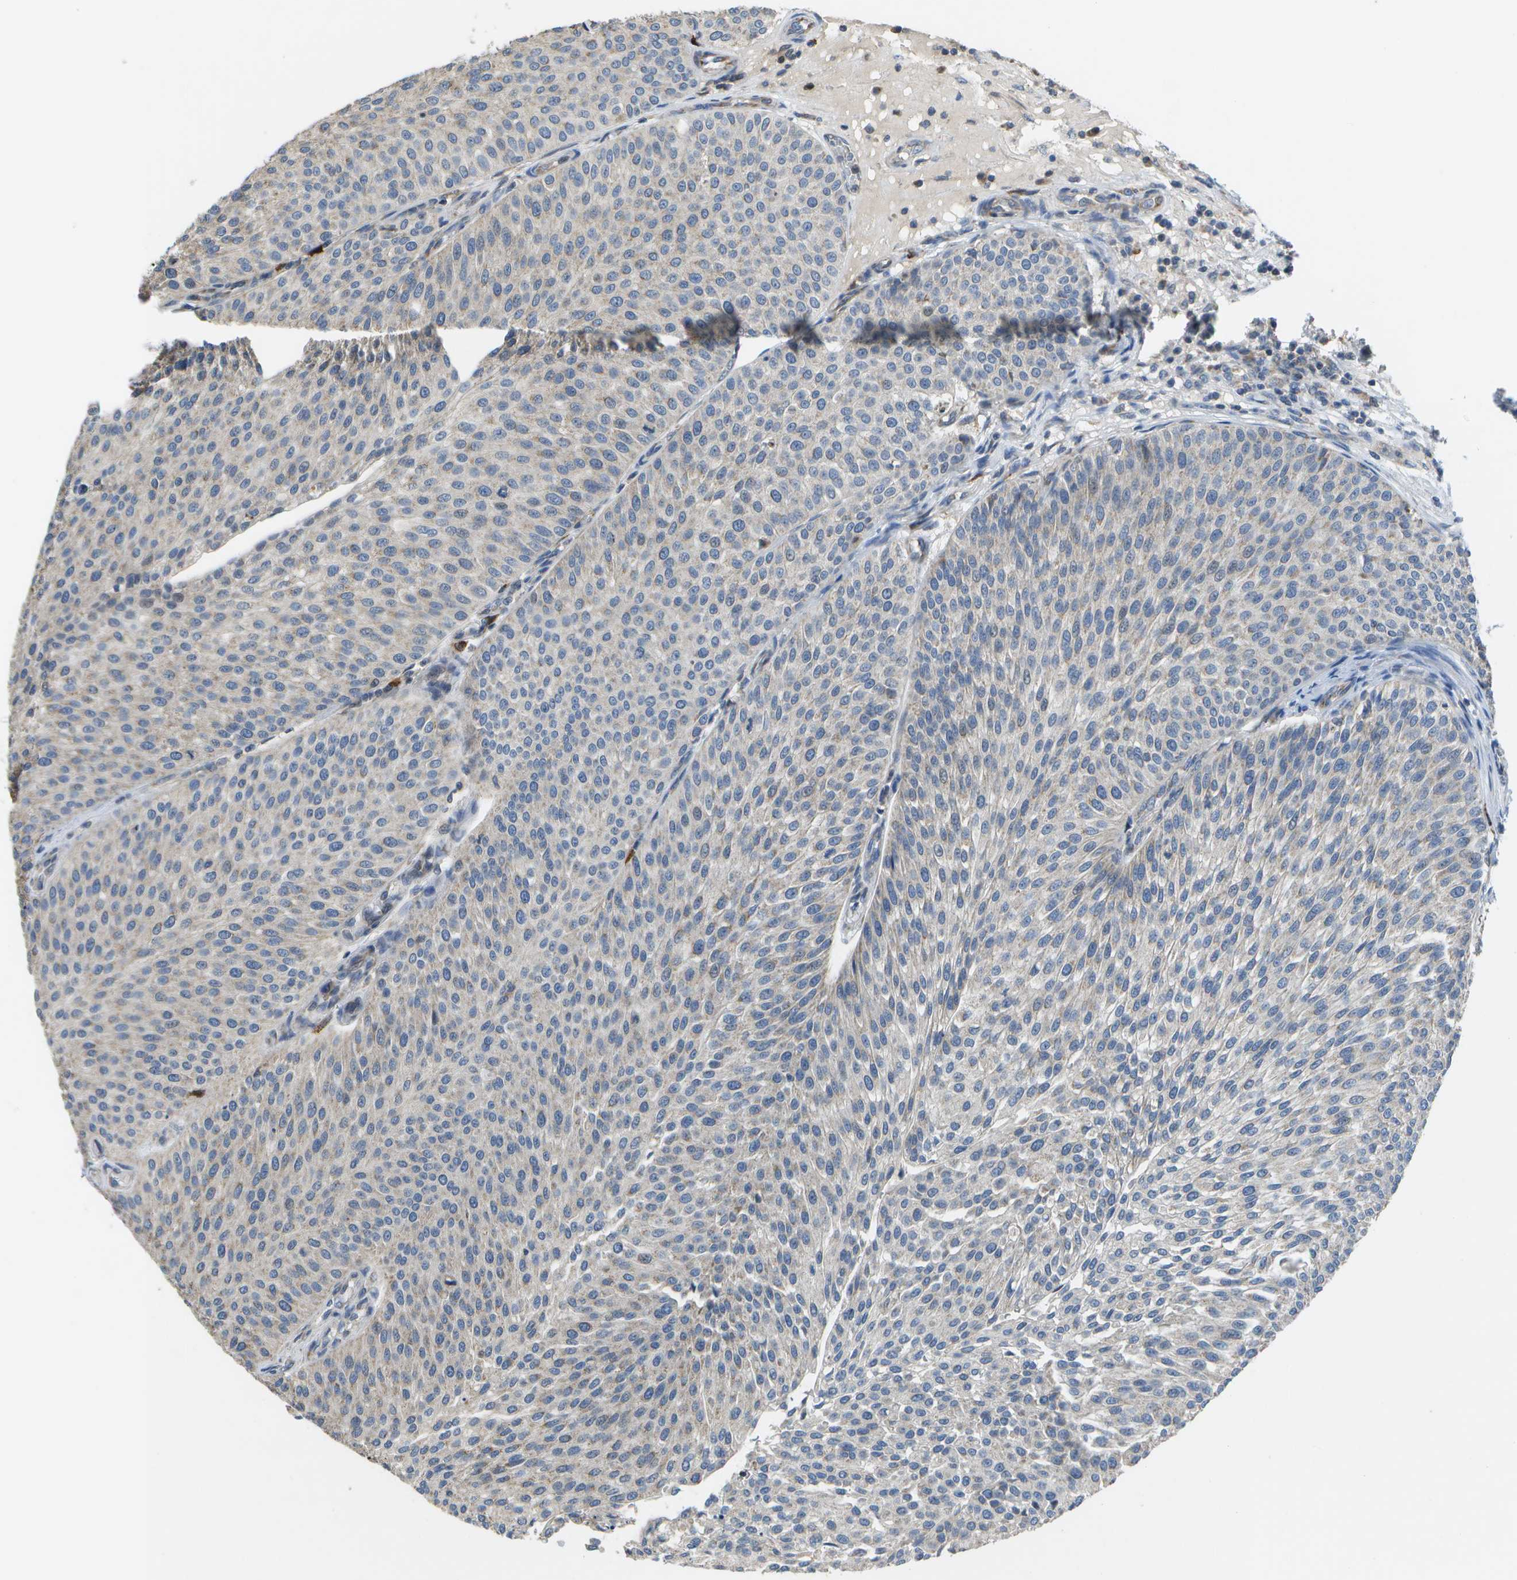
{"staining": {"intensity": "weak", "quantity": "<25%", "location": "cytoplasmic/membranous"}, "tissue": "urothelial cancer", "cell_type": "Tumor cells", "image_type": "cancer", "snomed": [{"axis": "morphology", "description": "Urothelial carcinoma, Low grade"}, {"axis": "topography", "description": "Smooth muscle"}, {"axis": "topography", "description": "Urinary bladder"}], "caption": "Immunohistochemistry (IHC) of human urothelial carcinoma (low-grade) exhibits no expression in tumor cells. (Immunohistochemistry (IHC), brightfield microscopy, high magnification).", "gene": "HADHA", "patient": {"sex": "male", "age": 60}}